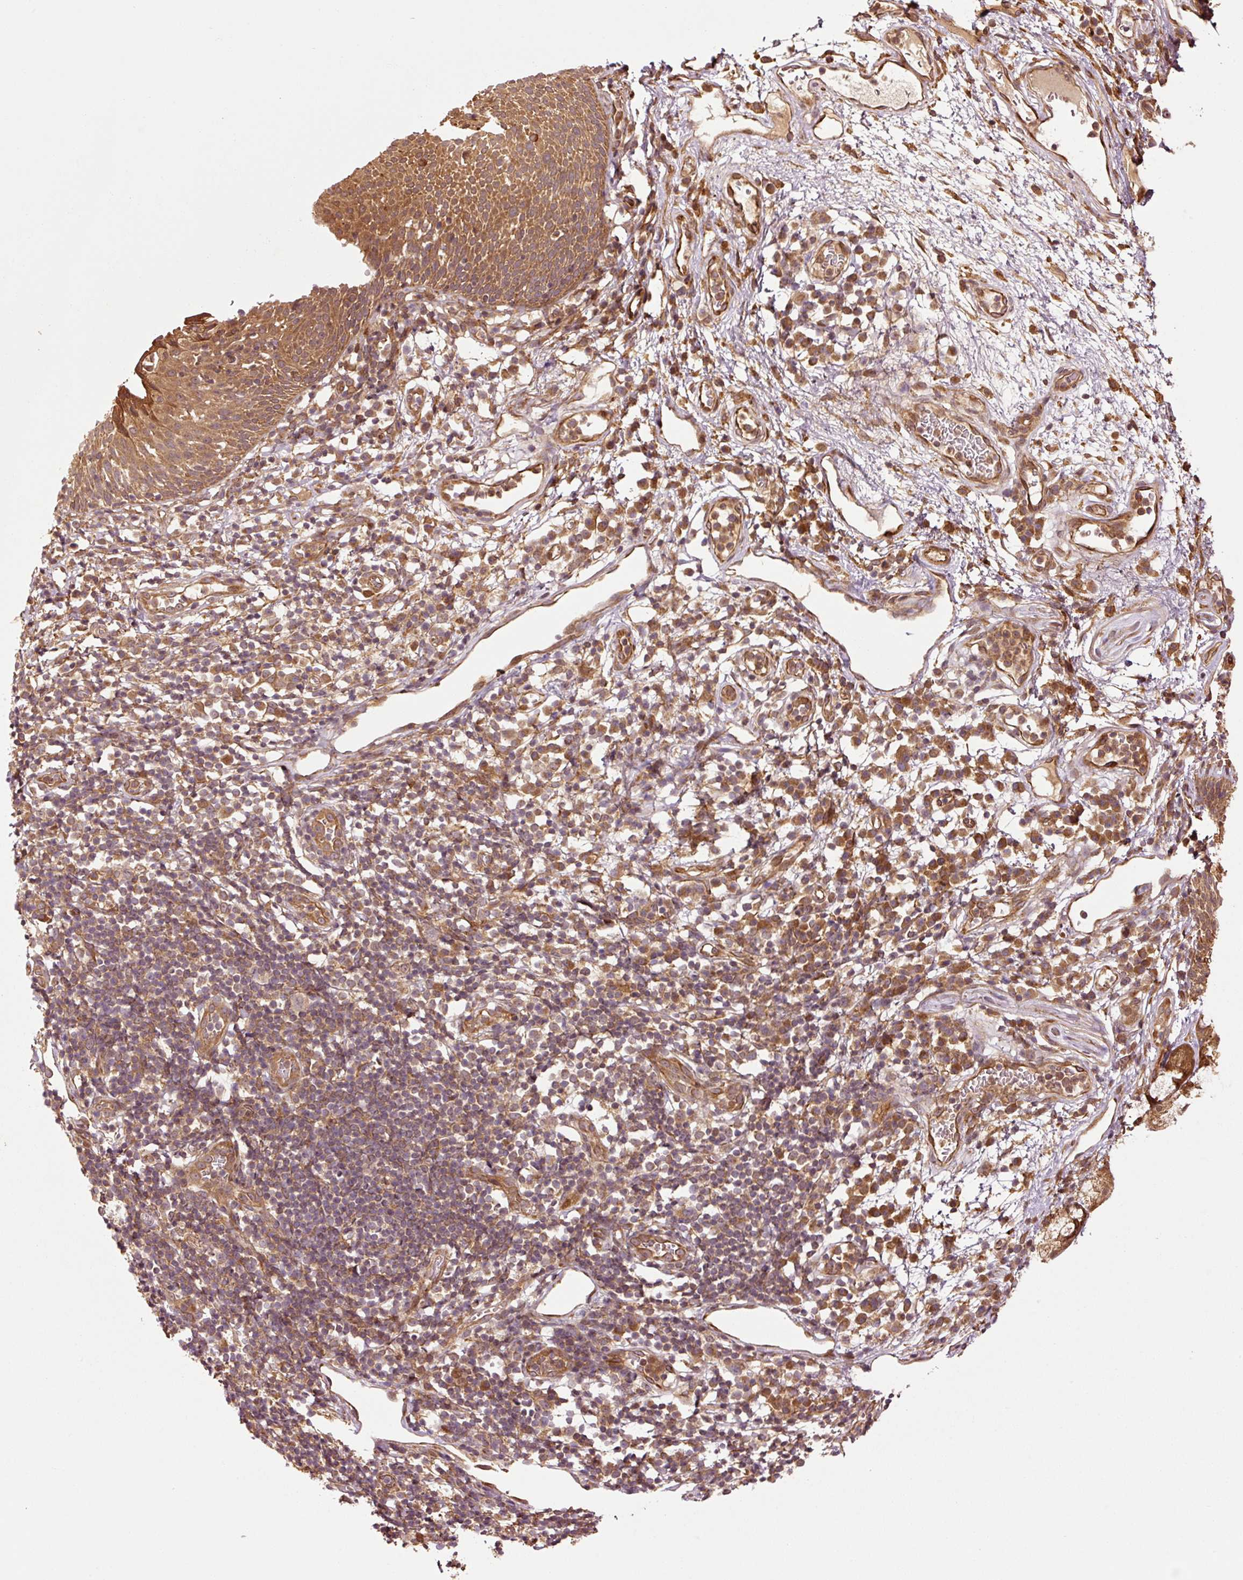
{"staining": {"intensity": "strong", "quantity": ">75%", "location": "cytoplasmic/membranous"}, "tissue": "nasopharynx", "cell_type": "Respiratory epithelial cells", "image_type": "normal", "snomed": [{"axis": "morphology", "description": "Normal tissue, NOS"}, {"axis": "topography", "description": "Lymph node"}, {"axis": "topography", "description": "Cartilage tissue"}, {"axis": "topography", "description": "Nasopharynx"}], "caption": "Protein expression analysis of benign human nasopharynx reveals strong cytoplasmic/membranous staining in about >75% of respiratory epithelial cells. The protein of interest is shown in brown color, while the nuclei are stained blue.", "gene": "OXER1", "patient": {"sex": "male", "age": 63}}